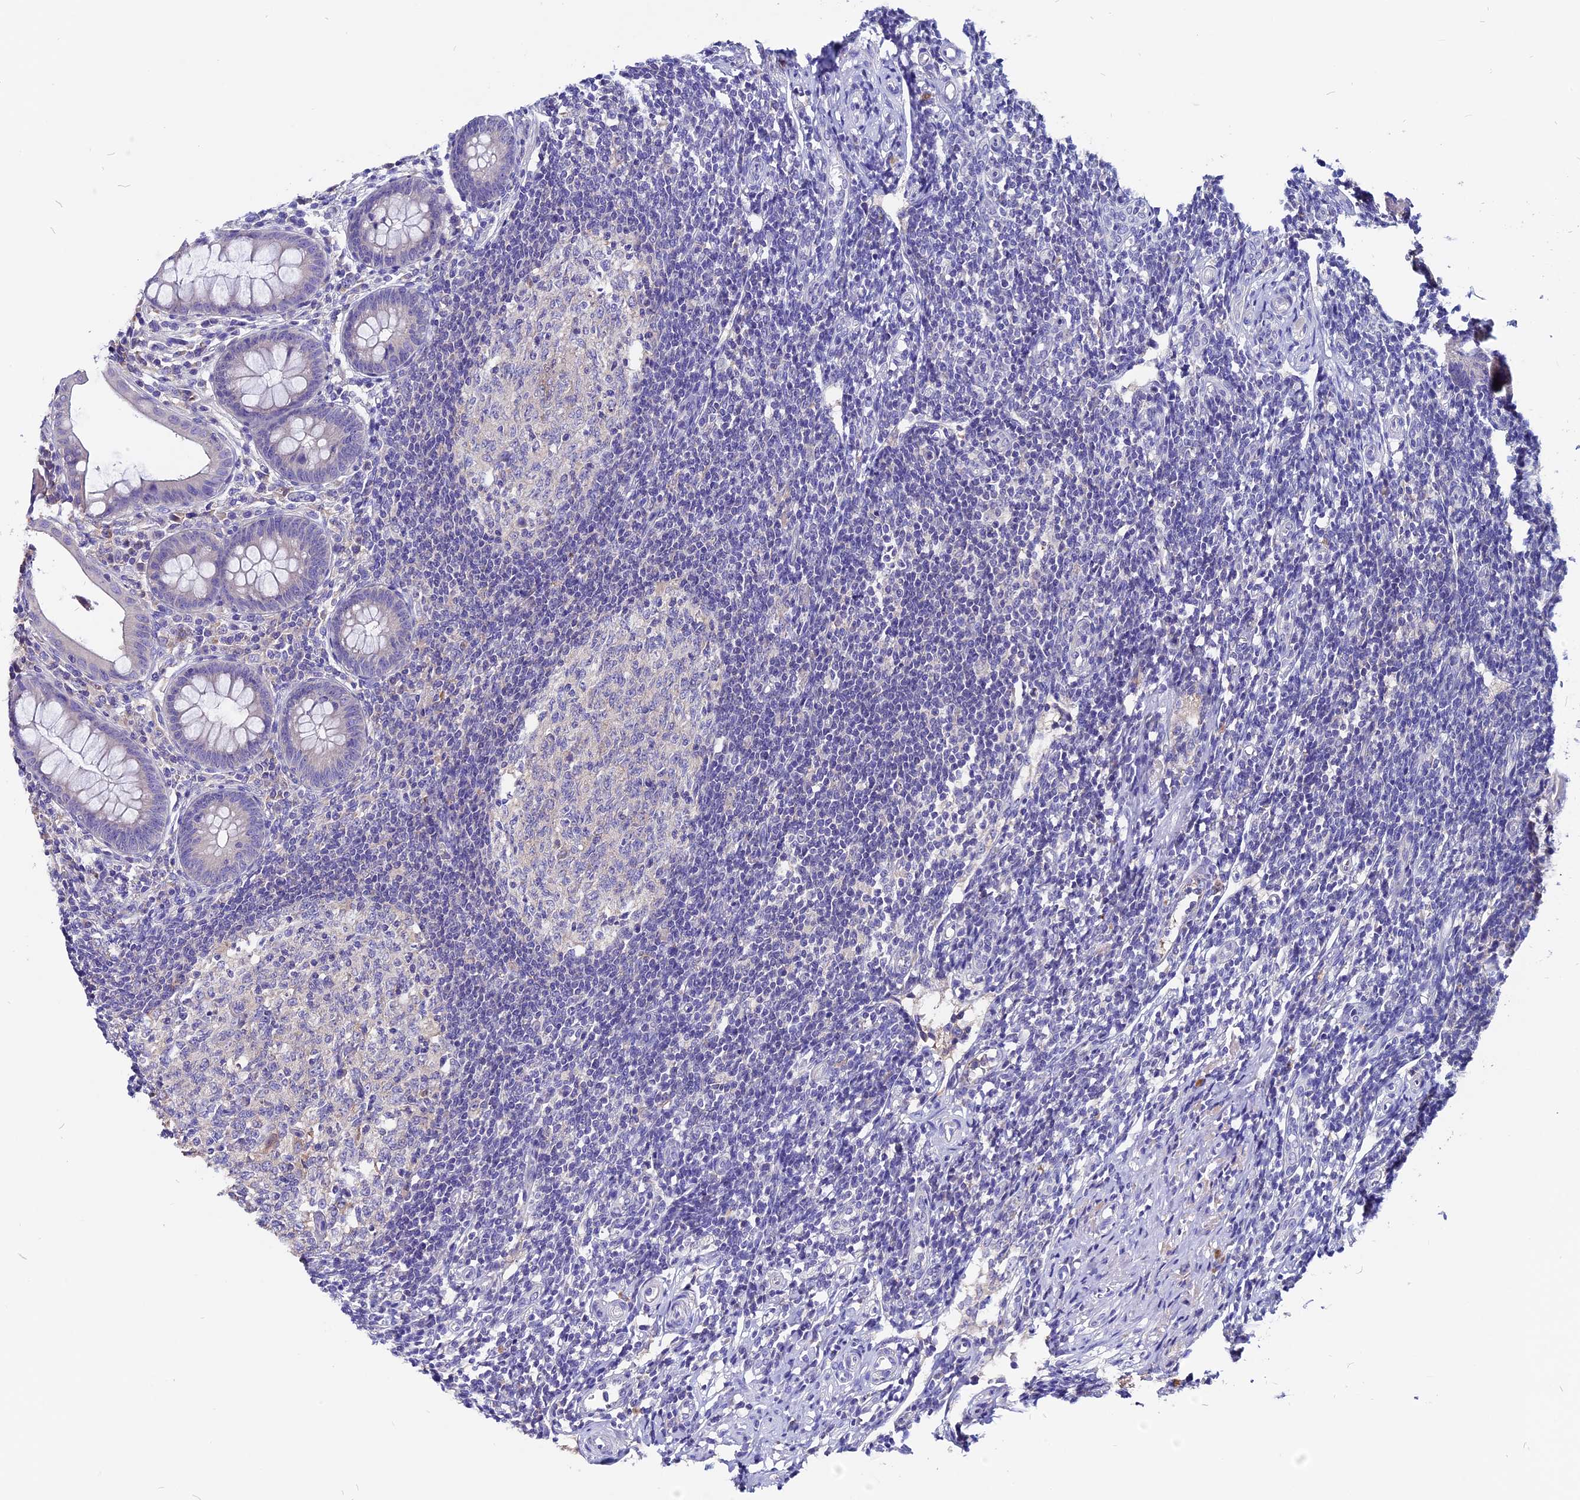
{"staining": {"intensity": "negative", "quantity": "none", "location": "none"}, "tissue": "appendix", "cell_type": "Glandular cells", "image_type": "normal", "snomed": [{"axis": "morphology", "description": "Normal tissue, NOS"}, {"axis": "topography", "description": "Appendix"}], "caption": "This is a micrograph of immunohistochemistry staining of benign appendix, which shows no staining in glandular cells.", "gene": "CCBE1", "patient": {"sex": "female", "age": 33}}